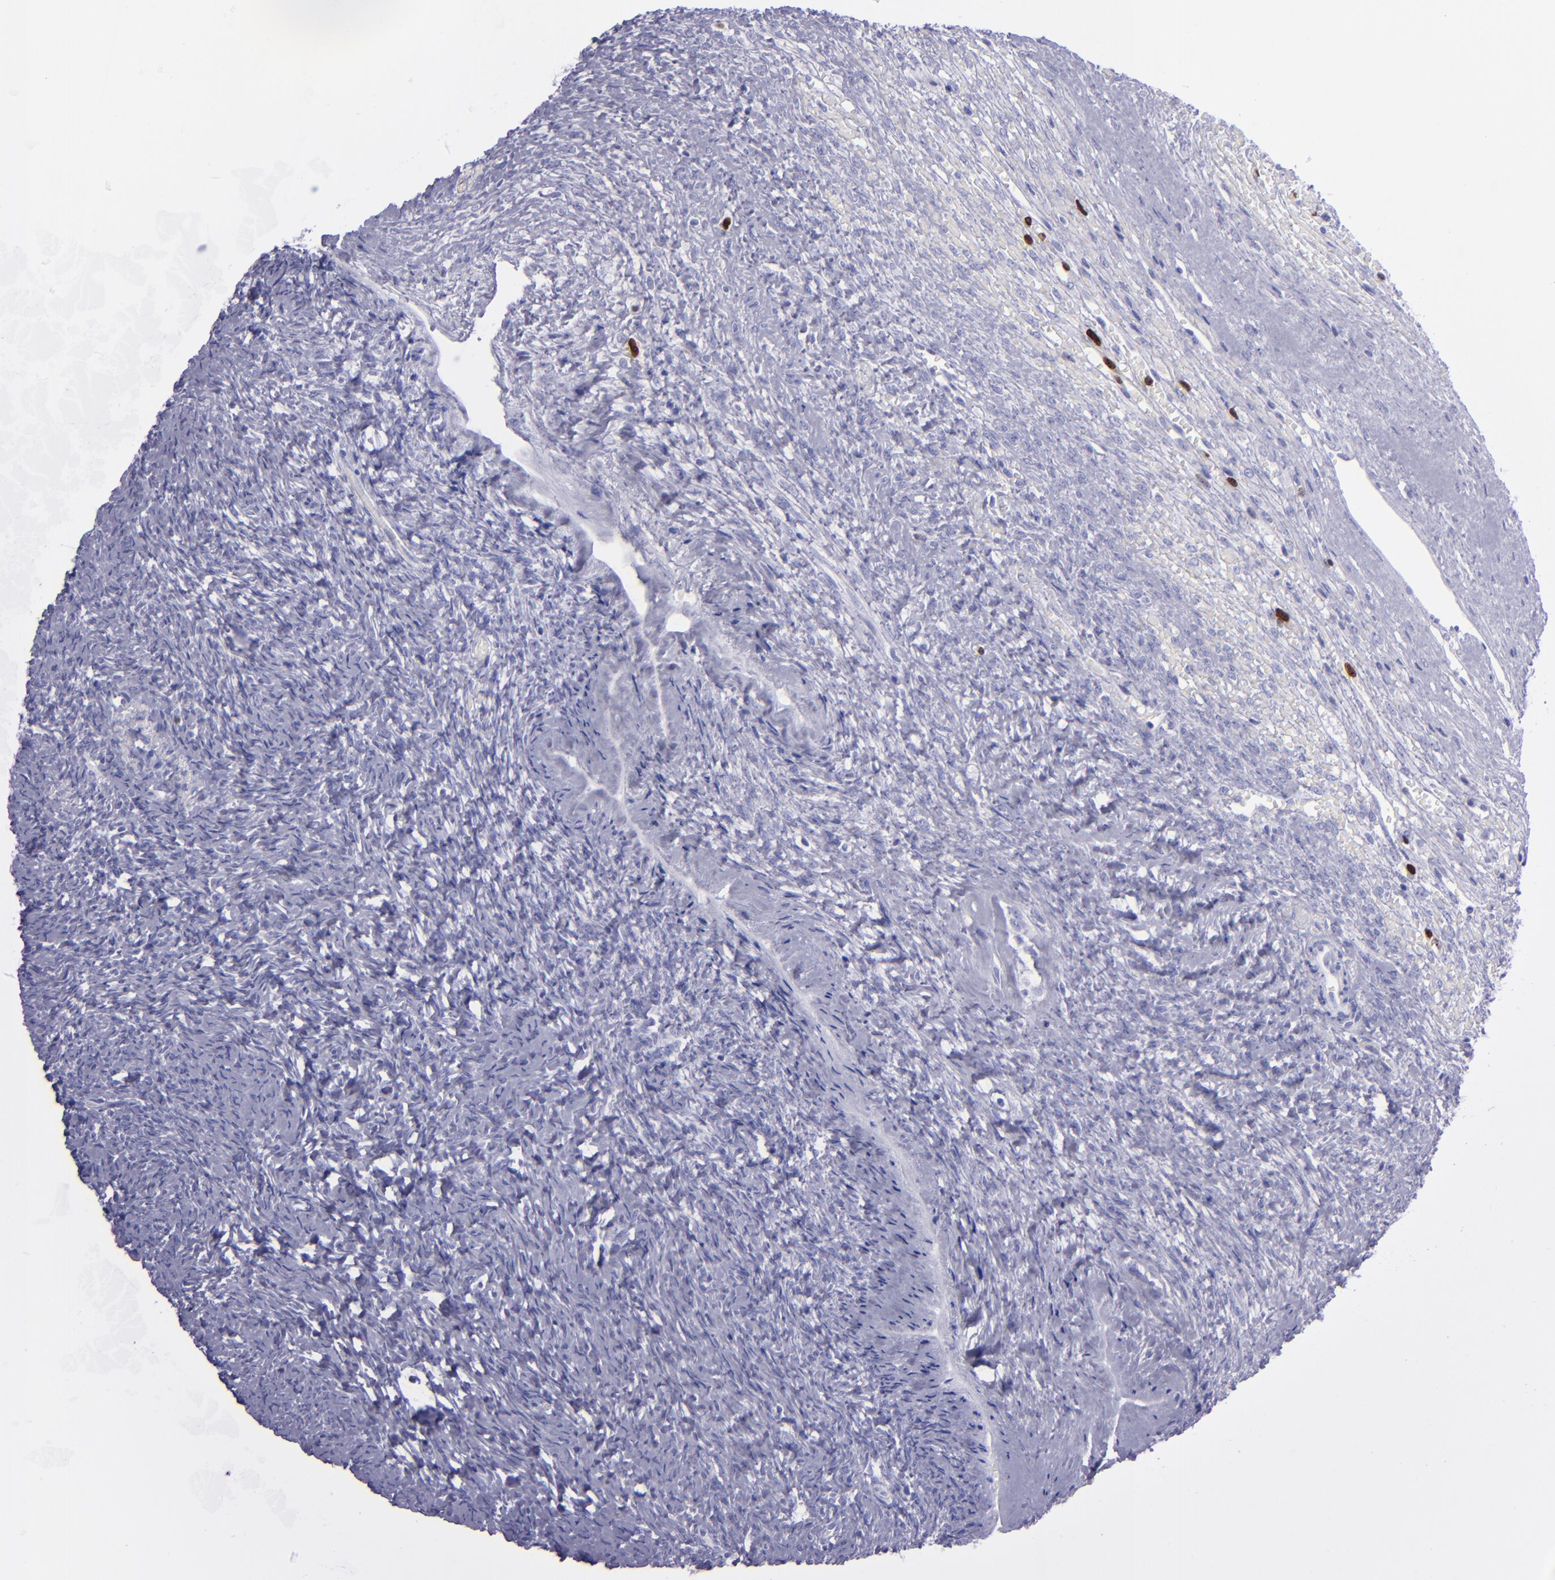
{"staining": {"intensity": "negative", "quantity": "none", "location": "none"}, "tissue": "ovary", "cell_type": "Follicle cells", "image_type": "normal", "snomed": [{"axis": "morphology", "description": "Normal tissue, NOS"}, {"axis": "topography", "description": "Ovary"}], "caption": "Immunohistochemistry (IHC) photomicrograph of normal ovary stained for a protein (brown), which shows no positivity in follicle cells.", "gene": "TOP2A", "patient": {"sex": "female", "age": 56}}